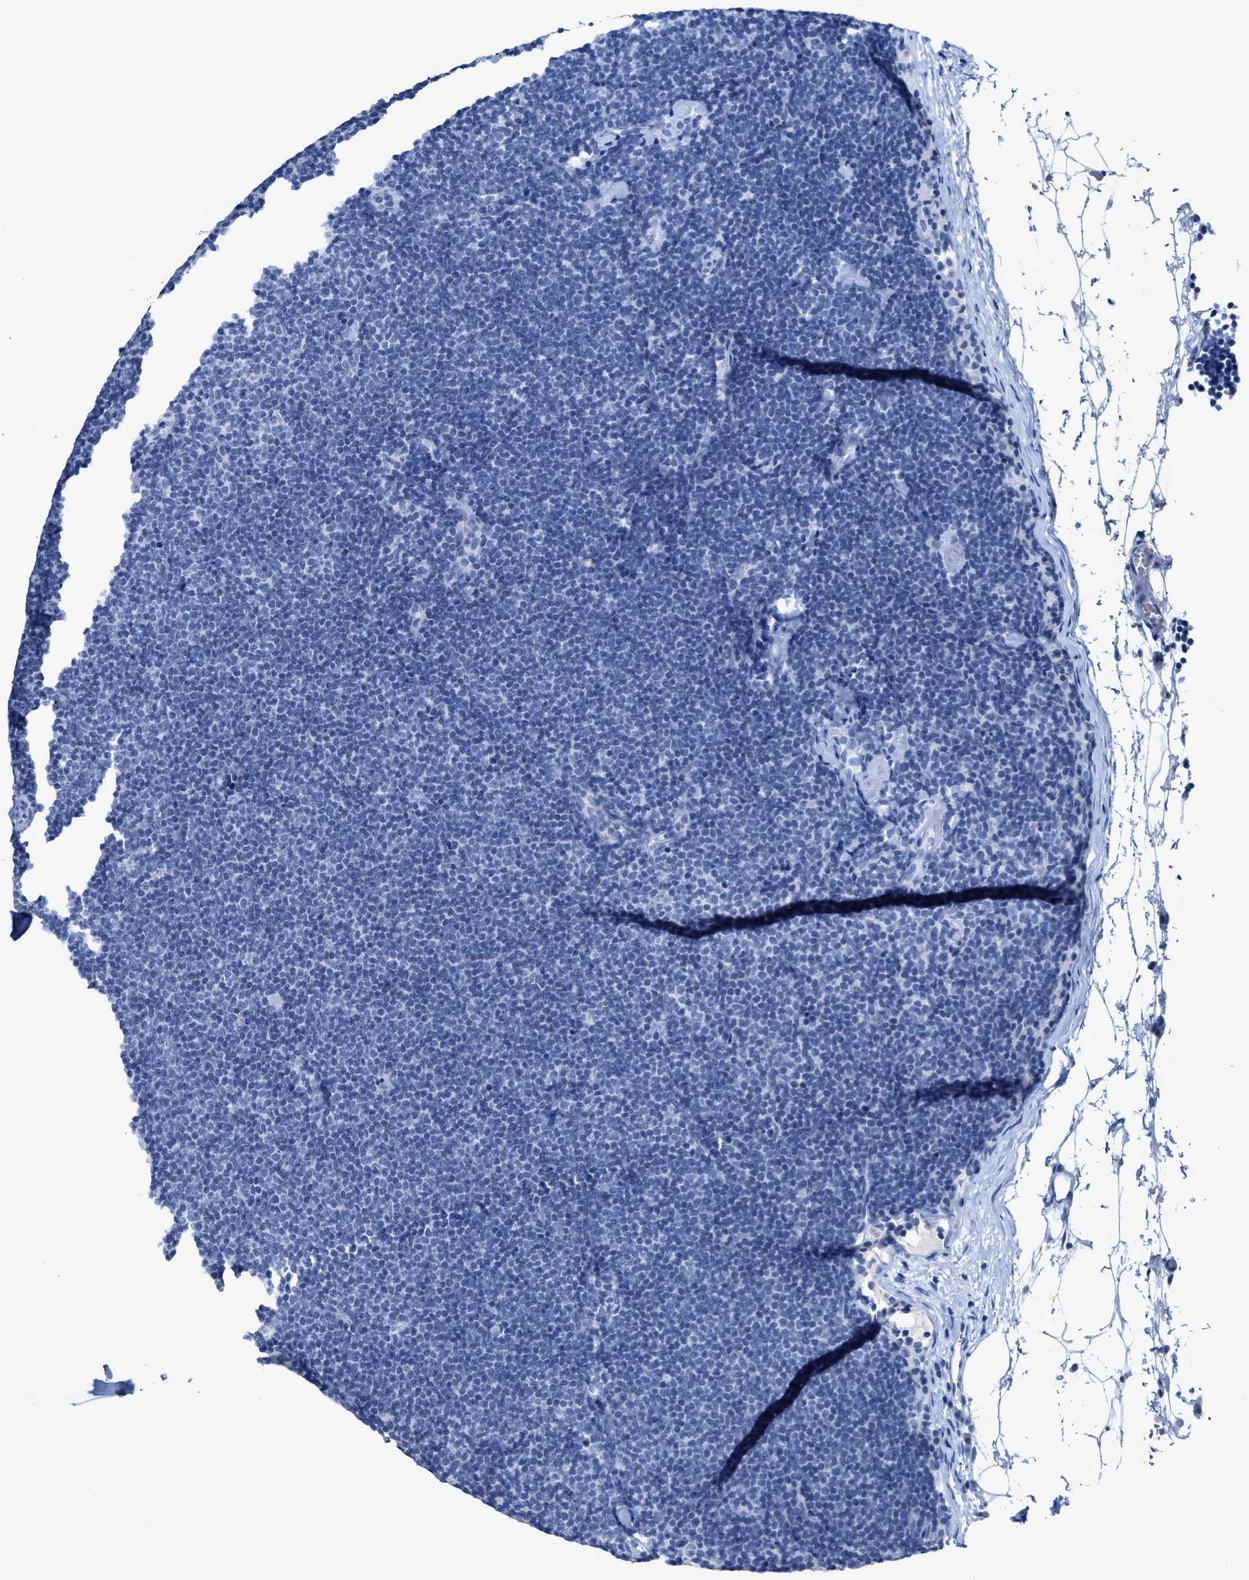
{"staining": {"intensity": "negative", "quantity": "none", "location": "none"}, "tissue": "lymphoma", "cell_type": "Tumor cells", "image_type": "cancer", "snomed": [{"axis": "morphology", "description": "Malignant lymphoma, non-Hodgkin's type, Low grade"}, {"axis": "topography", "description": "Lymph node"}], "caption": "Tumor cells are negative for protein expression in human lymphoma.", "gene": "CEACAM5", "patient": {"sex": "female", "age": 53}}